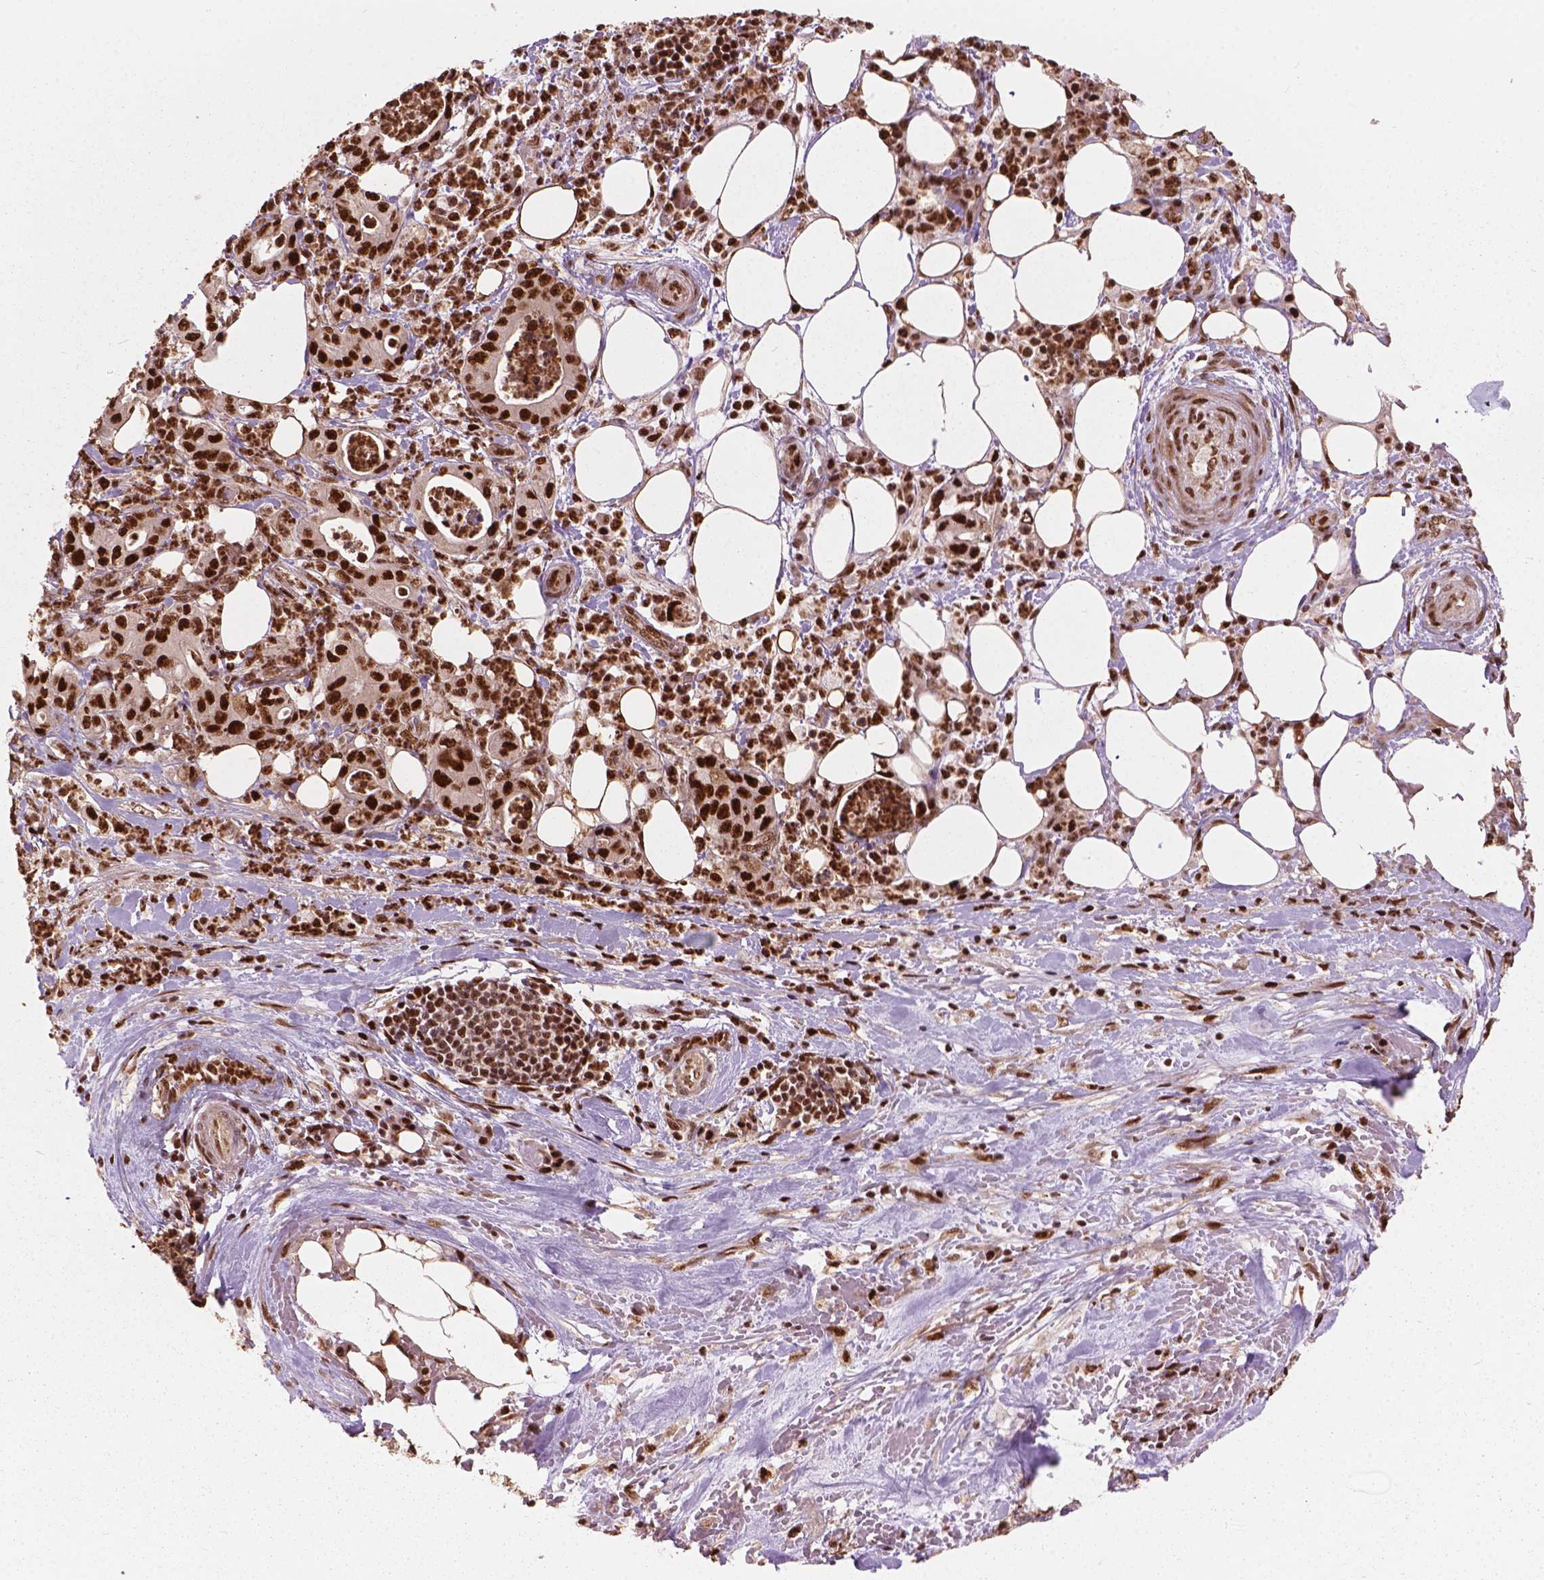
{"staining": {"intensity": "strong", "quantity": ">75%", "location": "nuclear"}, "tissue": "pancreatic cancer", "cell_type": "Tumor cells", "image_type": "cancer", "snomed": [{"axis": "morphology", "description": "Adenocarcinoma, NOS"}, {"axis": "topography", "description": "Pancreas"}], "caption": "Tumor cells exhibit high levels of strong nuclear staining in approximately >75% of cells in pancreatic adenocarcinoma.", "gene": "ANP32B", "patient": {"sex": "male", "age": 71}}